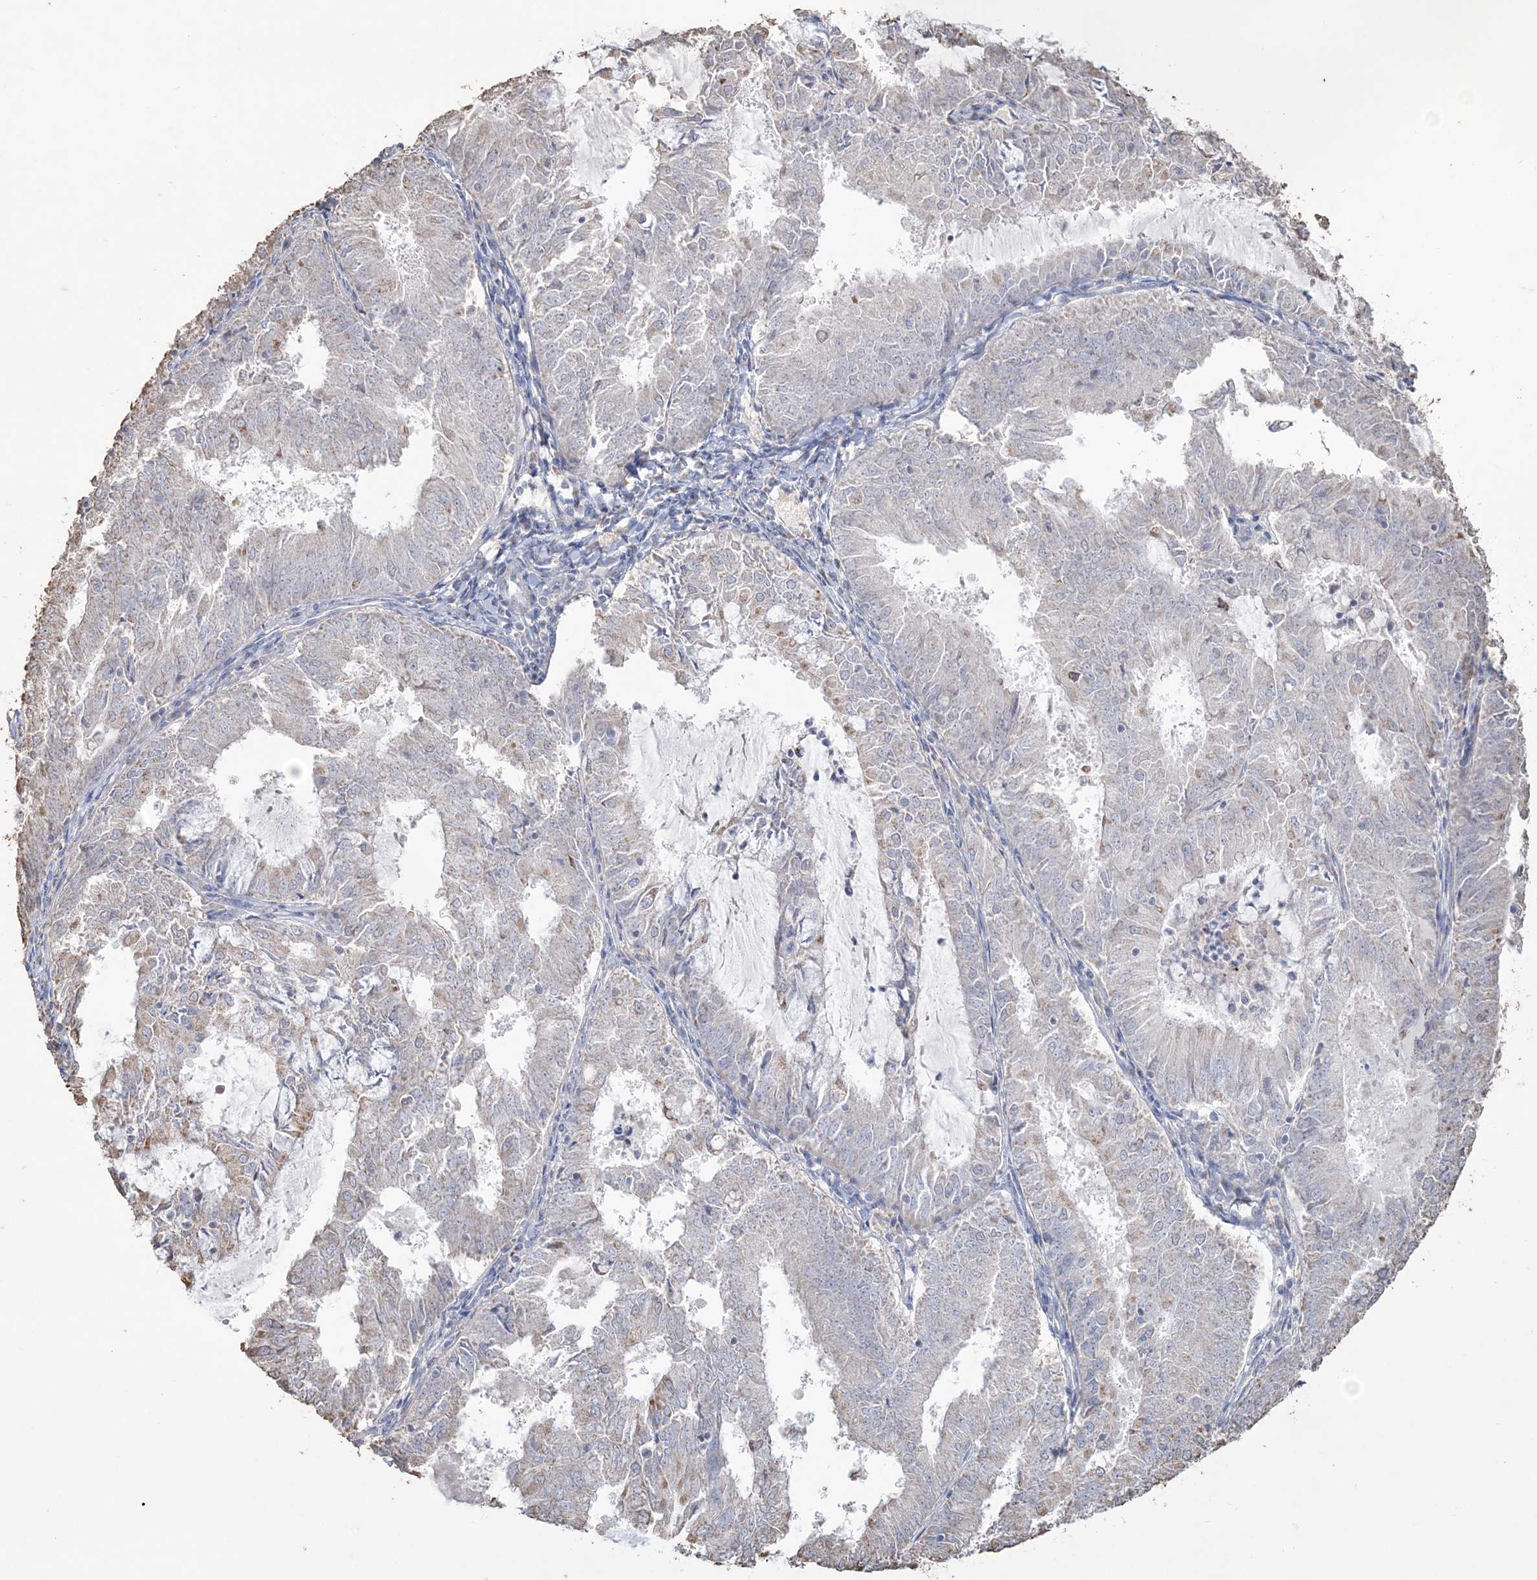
{"staining": {"intensity": "moderate", "quantity": "<25%", "location": "cytoplasmic/membranous"}, "tissue": "endometrial cancer", "cell_type": "Tumor cells", "image_type": "cancer", "snomed": [{"axis": "morphology", "description": "Adenocarcinoma, NOS"}, {"axis": "topography", "description": "Endometrium"}], "caption": "Approximately <25% of tumor cells in endometrial cancer (adenocarcinoma) exhibit moderate cytoplasmic/membranous protein staining as visualized by brown immunohistochemical staining.", "gene": "SFMBT2", "patient": {"sex": "female", "age": 57}}